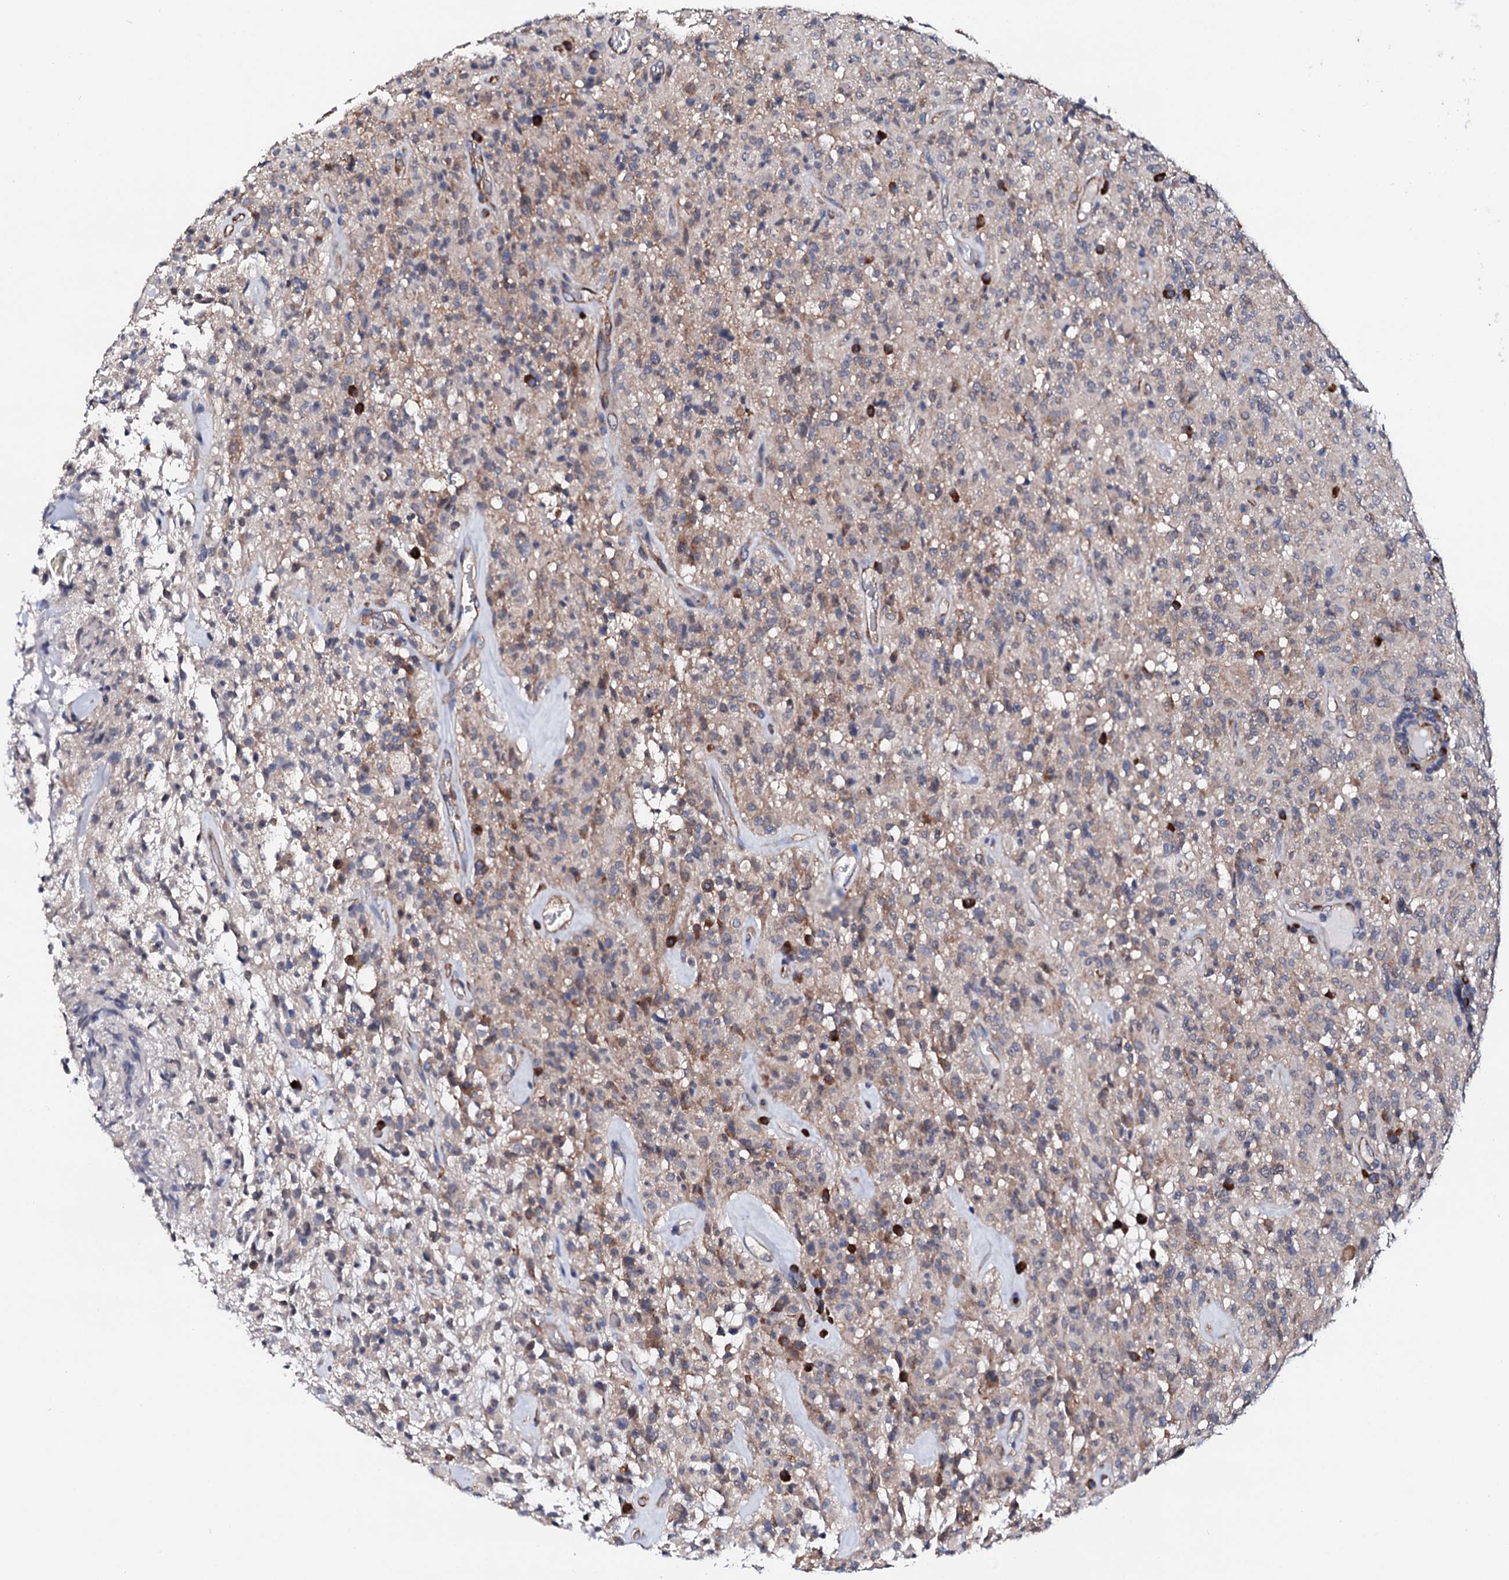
{"staining": {"intensity": "weak", "quantity": "25%-75%", "location": "cytoplasmic/membranous"}, "tissue": "glioma", "cell_type": "Tumor cells", "image_type": "cancer", "snomed": [{"axis": "morphology", "description": "Glioma, malignant, High grade"}, {"axis": "topography", "description": "Brain"}], "caption": "Tumor cells reveal low levels of weak cytoplasmic/membranous positivity in approximately 25%-75% of cells in malignant high-grade glioma.", "gene": "NUP58", "patient": {"sex": "female", "age": 57}}